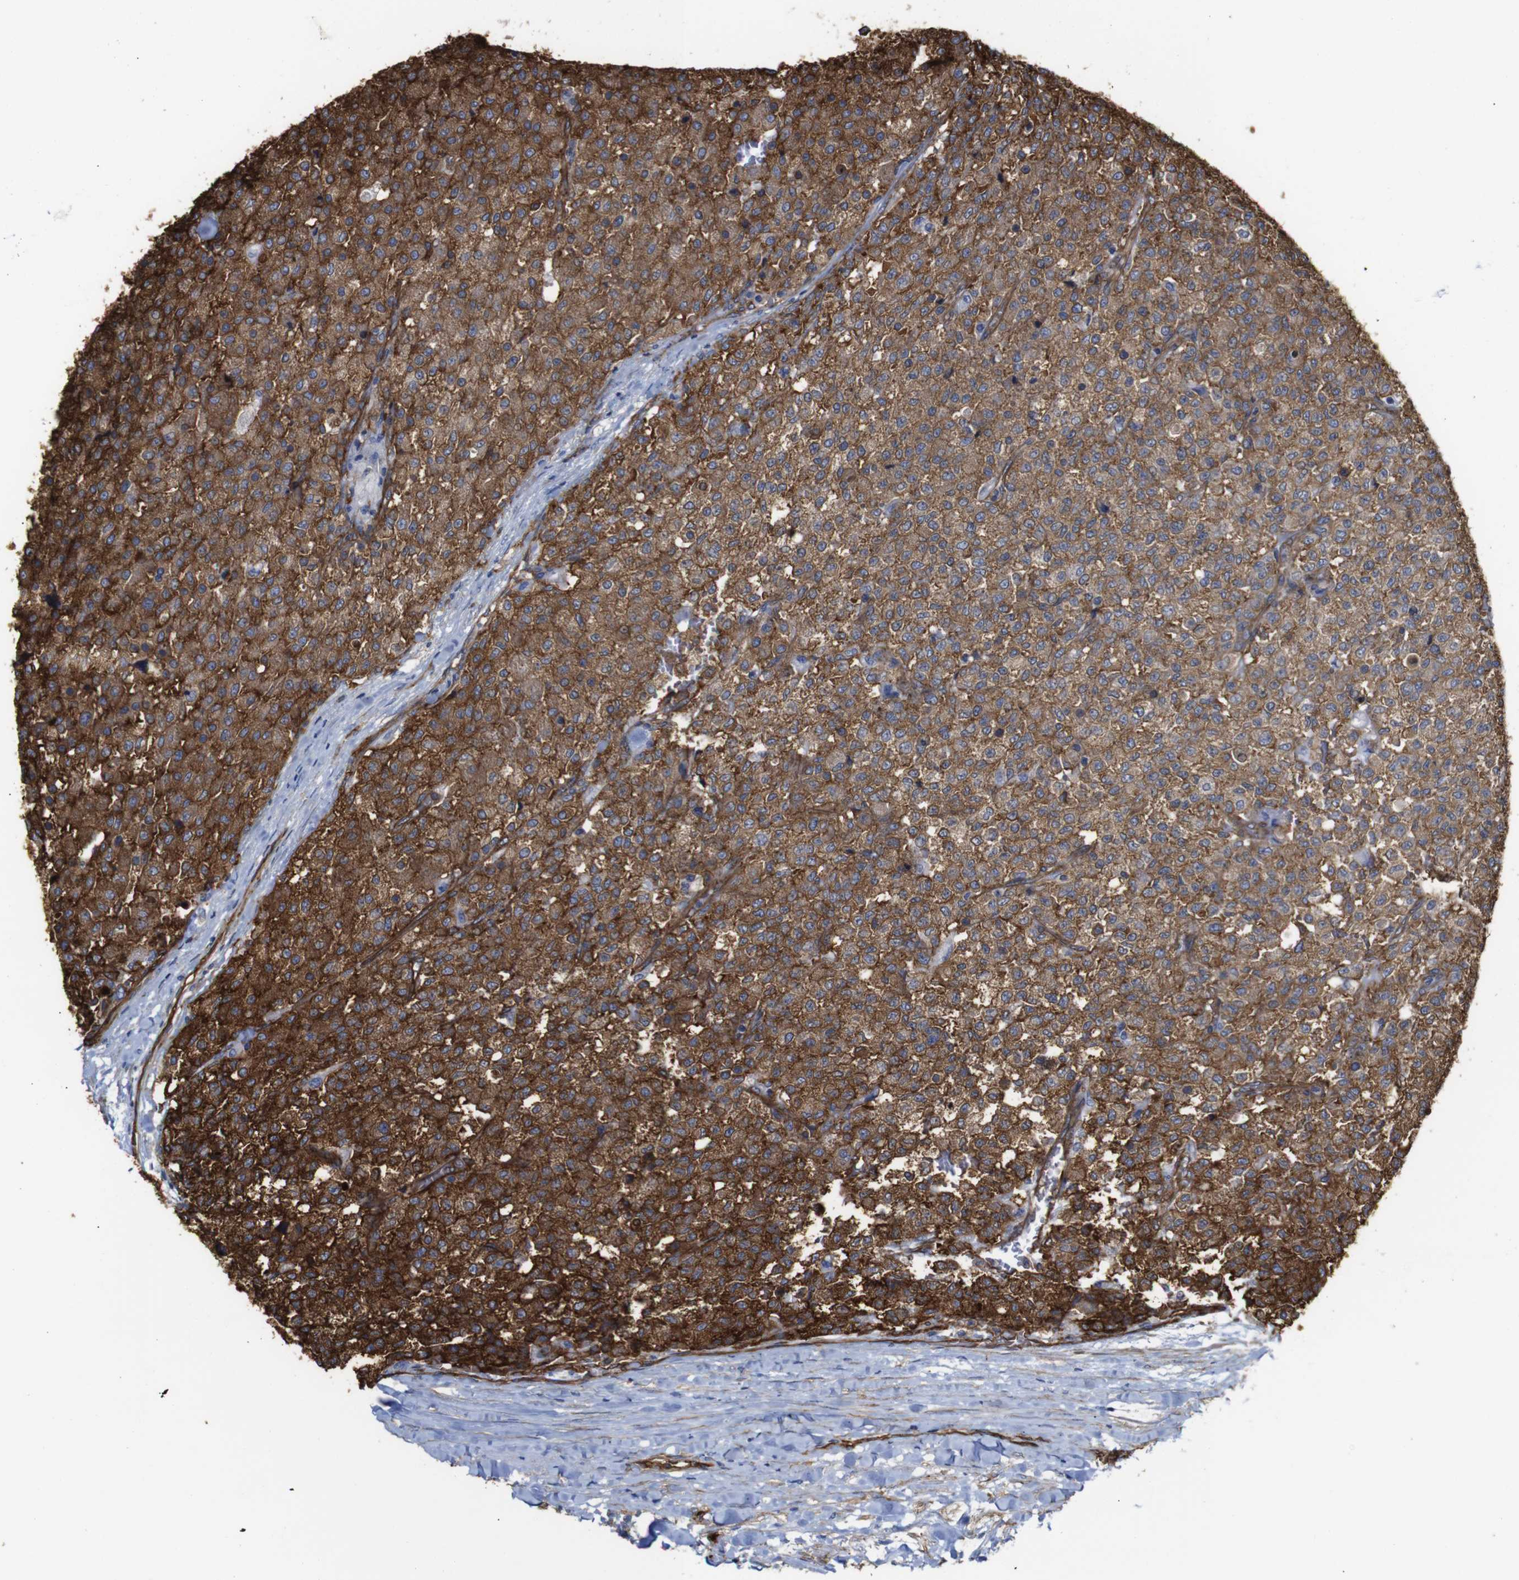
{"staining": {"intensity": "moderate", "quantity": ">75%", "location": "cytoplasmic/membranous"}, "tissue": "testis cancer", "cell_type": "Tumor cells", "image_type": "cancer", "snomed": [{"axis": "morphology", "description": "Seminoma, NOS"}, {"axis": "topography", "description": "Testis"}], "caption": "Testis seminoma was stained to show a protein in brown. There is medium levels of moderate cytoplasmic/membranous staining in about >75% of tumor cells.", "gene": "SPTBN1", "patient": {"sex": "male", "age": 59}}